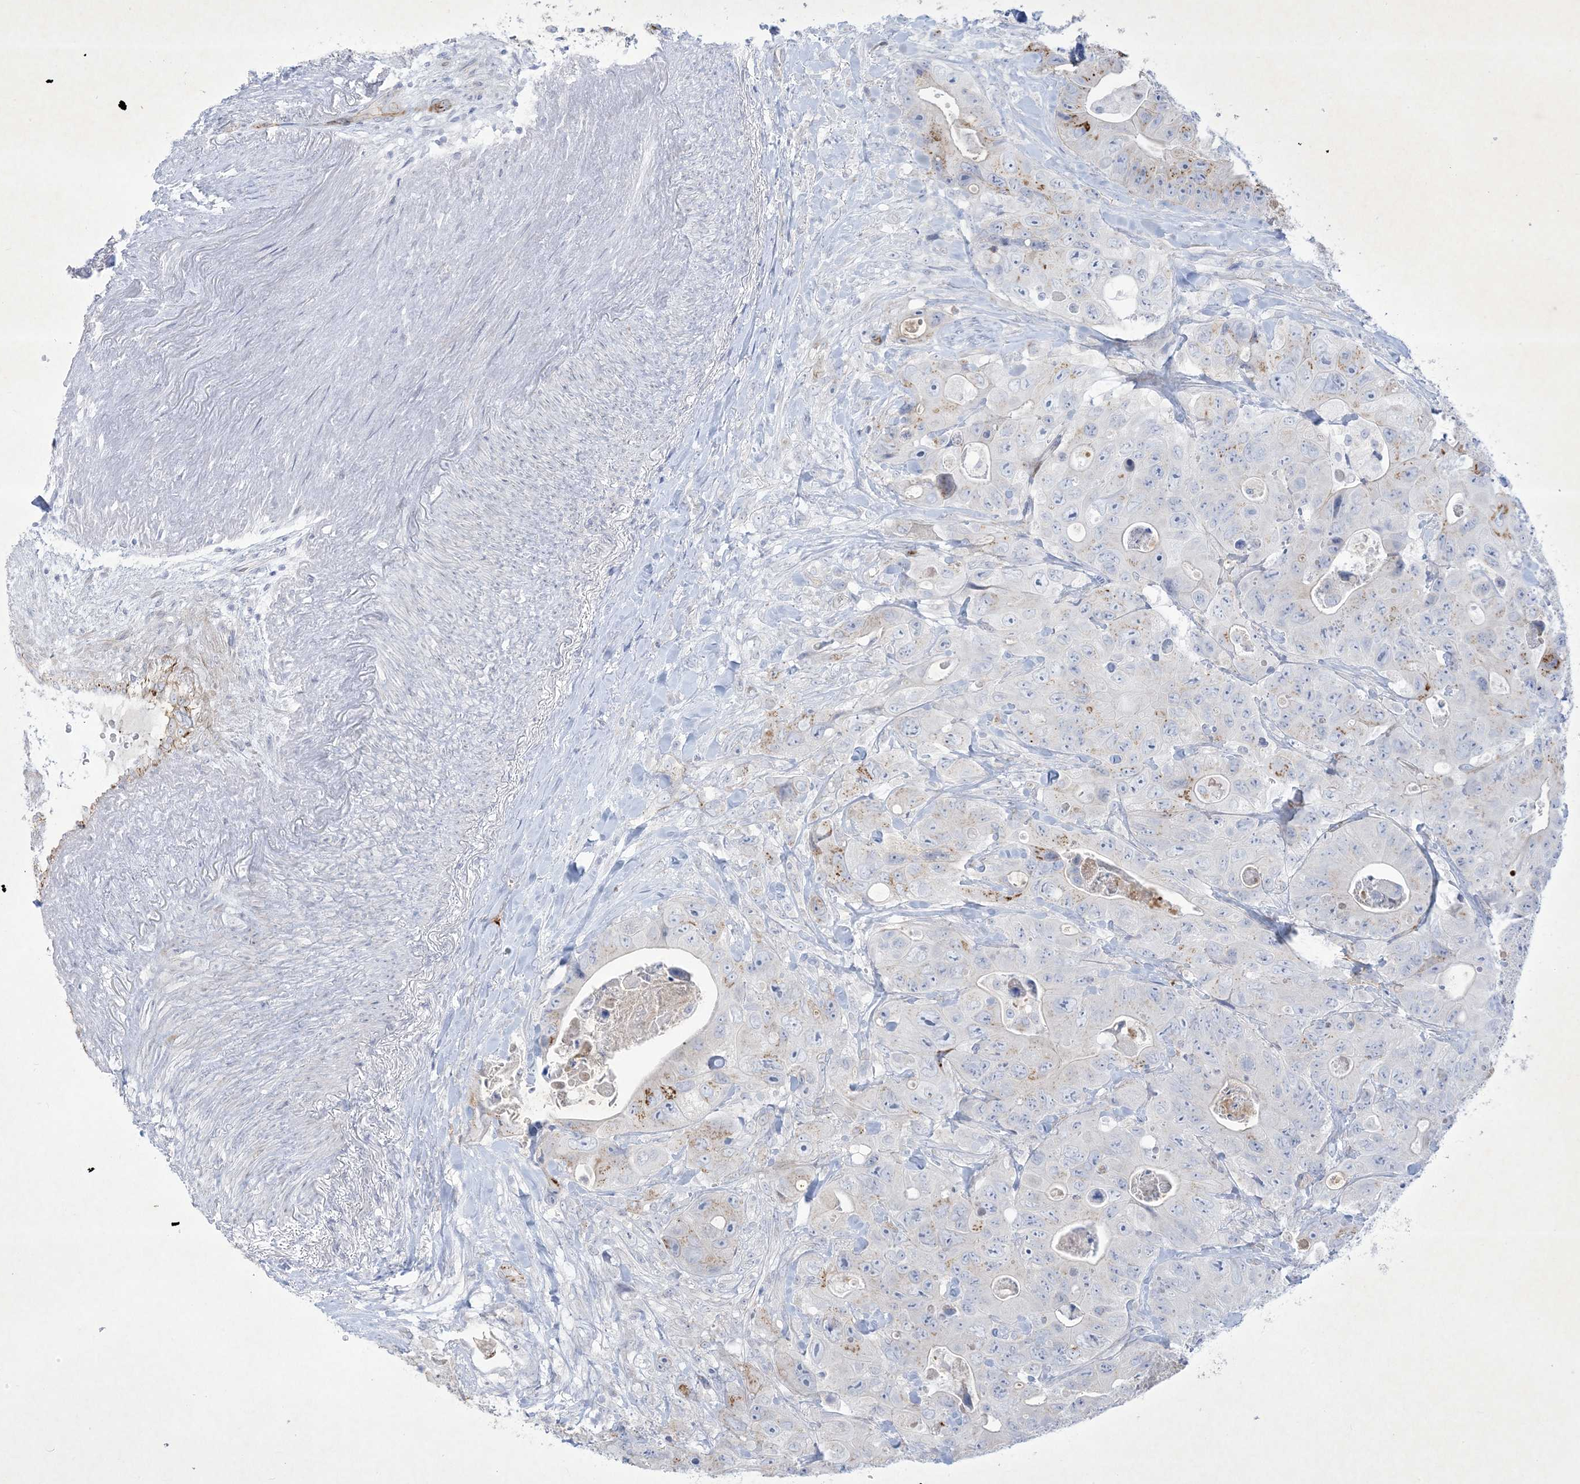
{"staining": {"intensity": "moderate", "quantity": "<25%", "location": "cytoplasmic/membranous"}, "tissue": "colorectal cancer", "cell_type": "Tumor cells", "image_type": "cancer", "snomed": [{"axis": "morphology", "description": "Adenocarcinoma, NOS"}, {"axis": "topography", "description": "Colon"}], "caption": "Human adenocarcinoma (colorectal) stained with a brown dye demonstrates moderate cytoplasmic/membranous positive positivity in approximately <25% of tumor cells.", "gene": "B3GNT7", "patient": {"sex": "female", "age": 46}}